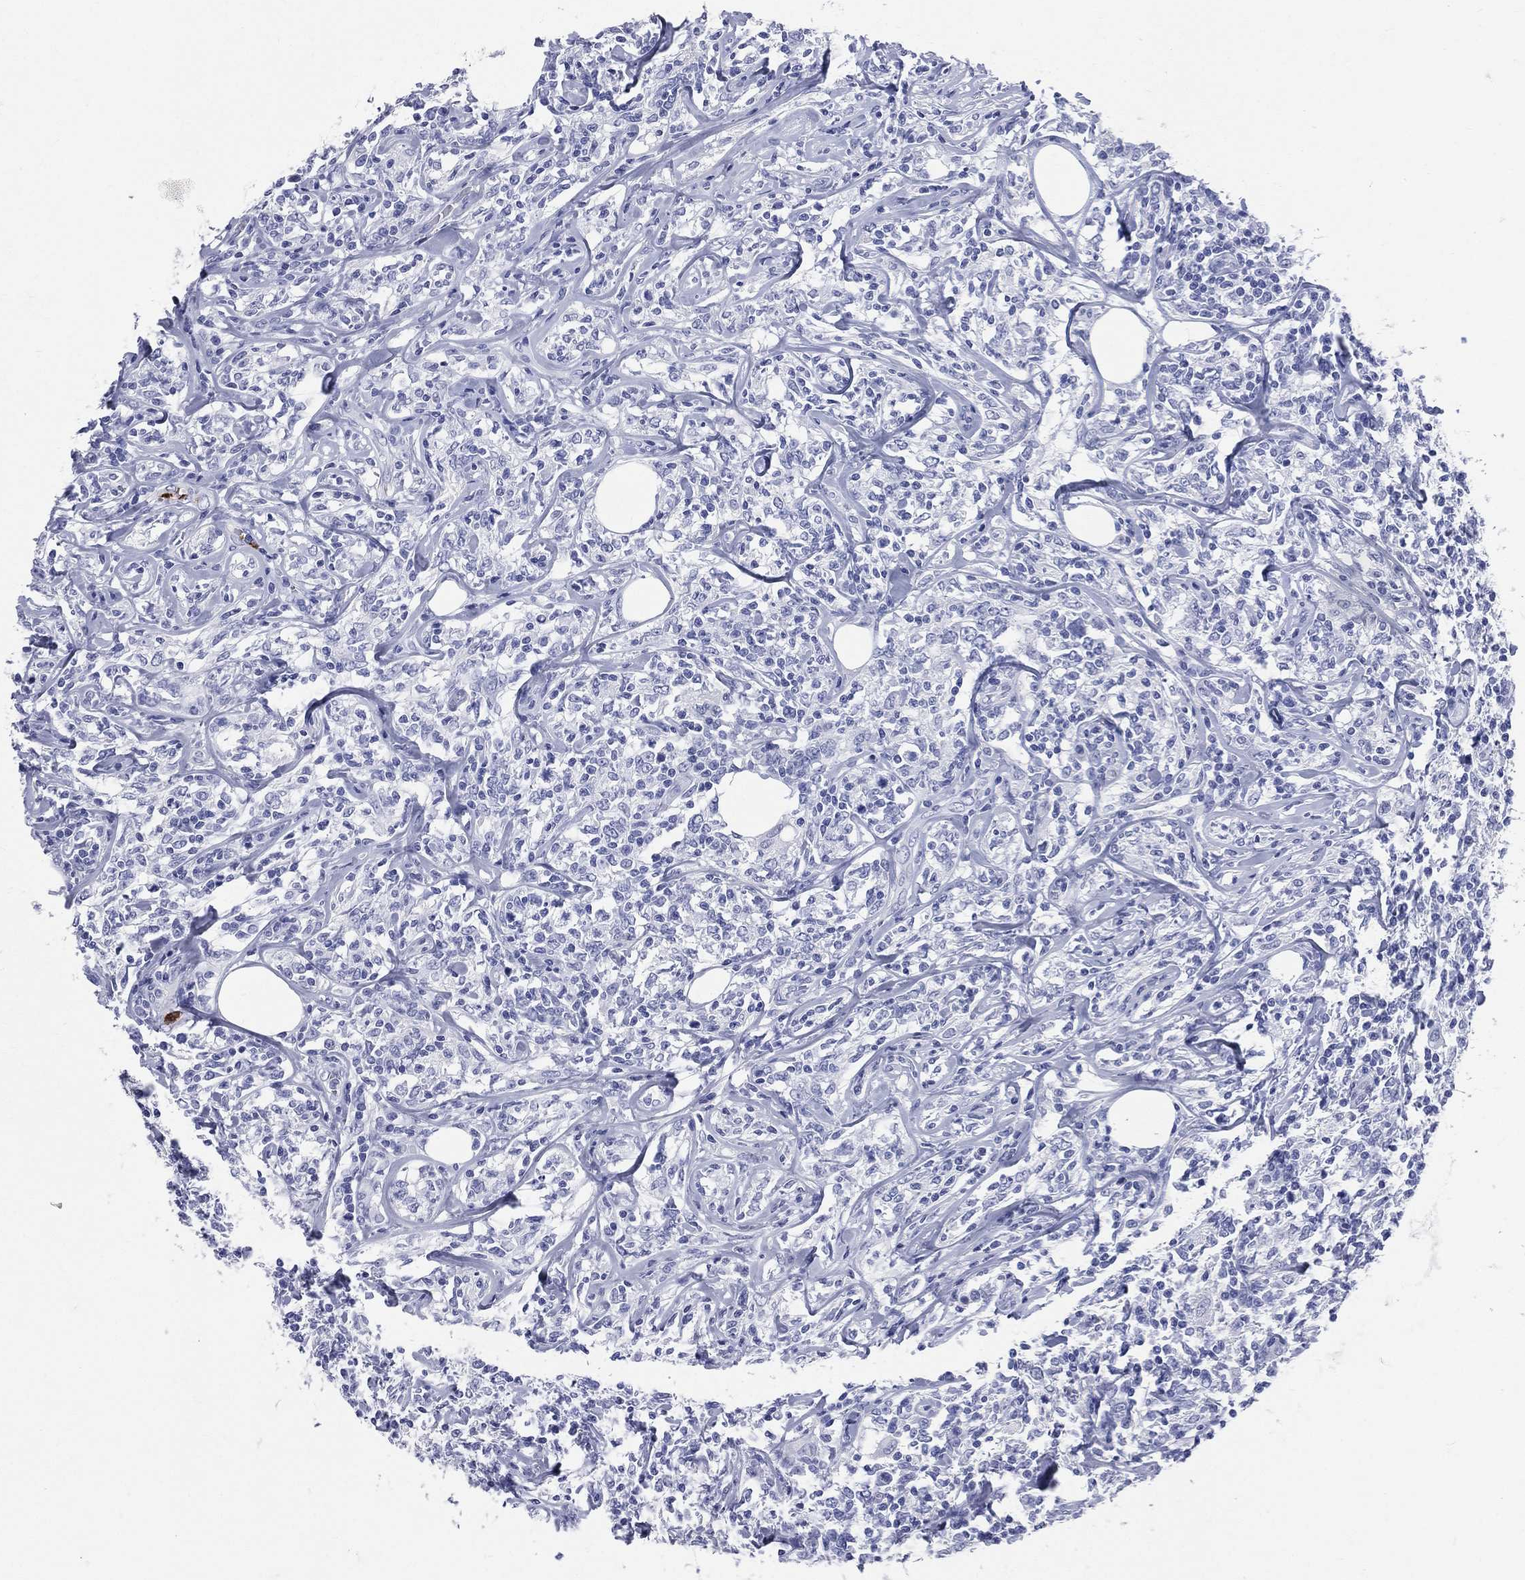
{"staining": {"intensity": "negative", "quantity": "none", "location": "none"}, "tissue": "lymphoma", "cell_type": "Tumor cells", "image_type": "cancer", "snomed": [{"axis": "morphology", "description": "Malignant lymphoma, non-Hodgkin's type, High grade"}, {"axis": "topography", "description": "Lymph node"}], "caption": "IHC photomicrograph of high-grade malignant lymphoma, non-Hodgkin's type stained for a protein (brown), which demonstrates no staining in tumor cells.", "gene": "PGLYRP1", "patient": {"sex": "female", "age": 84}}